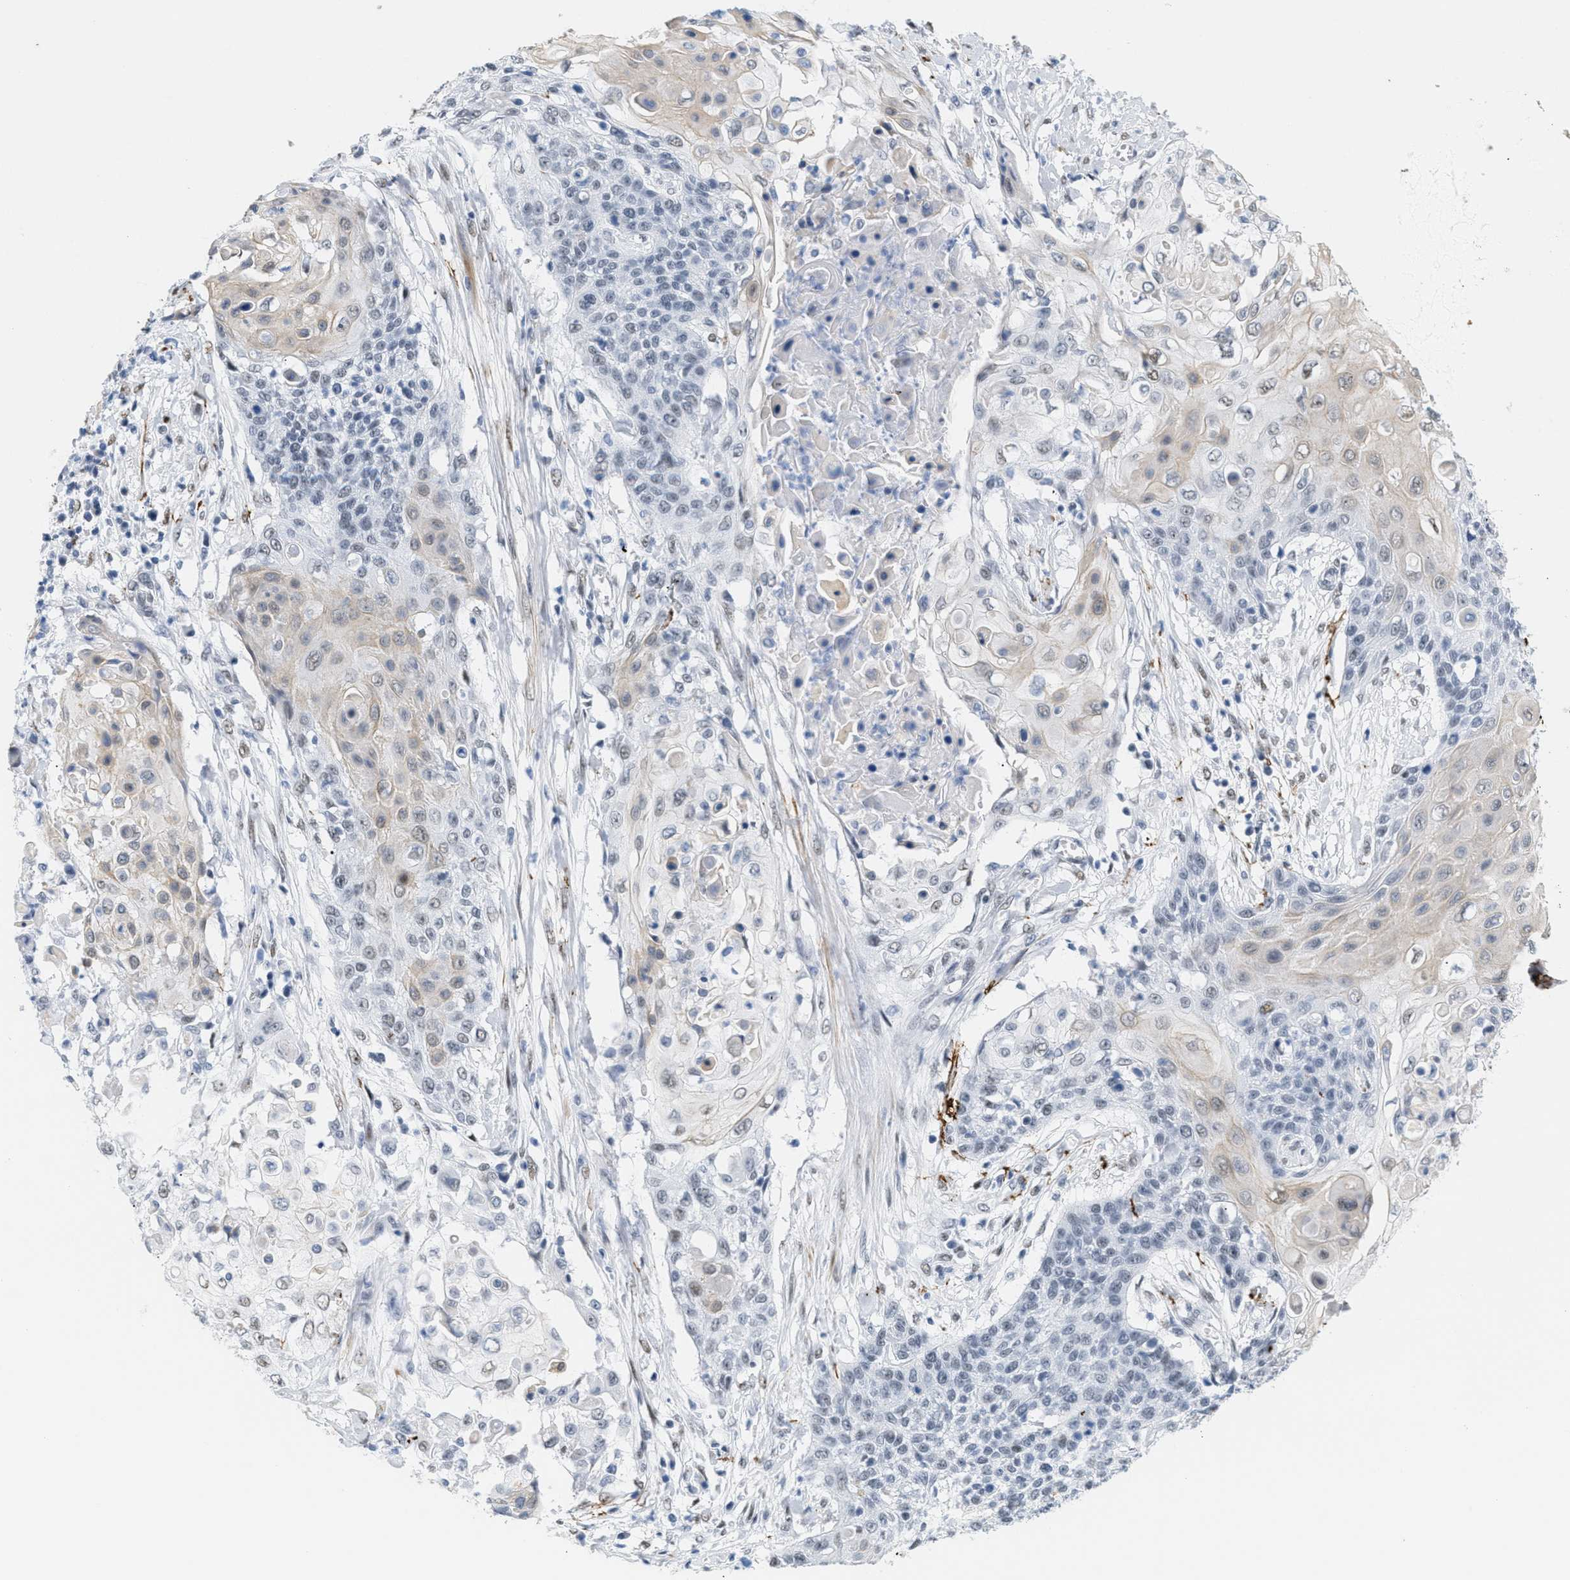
{"staining": {"intensity": "weak", "quantity": "25%-75%", "location": "cytoplasmic/membranous"}, "tissue": "cervical cancer", "cell_type": "Tumor cells", "image_type": "cancer", "snomed": [{"axis": "morphology", "description": "Squamous cell carcinoma, NOS"}, {"axis": "topography", "description": "Cervix"}], "caption": "Immunohistochemistry (IHC) (DAB) staining of human cervical cancer (squamous cell carcinoma) demonstrates weak cytoplasmic/membranous protein positivity in about 25%-75% of tumor cells.", "gene": "ELN", "patient": {"sex": "female", "age": 39}}